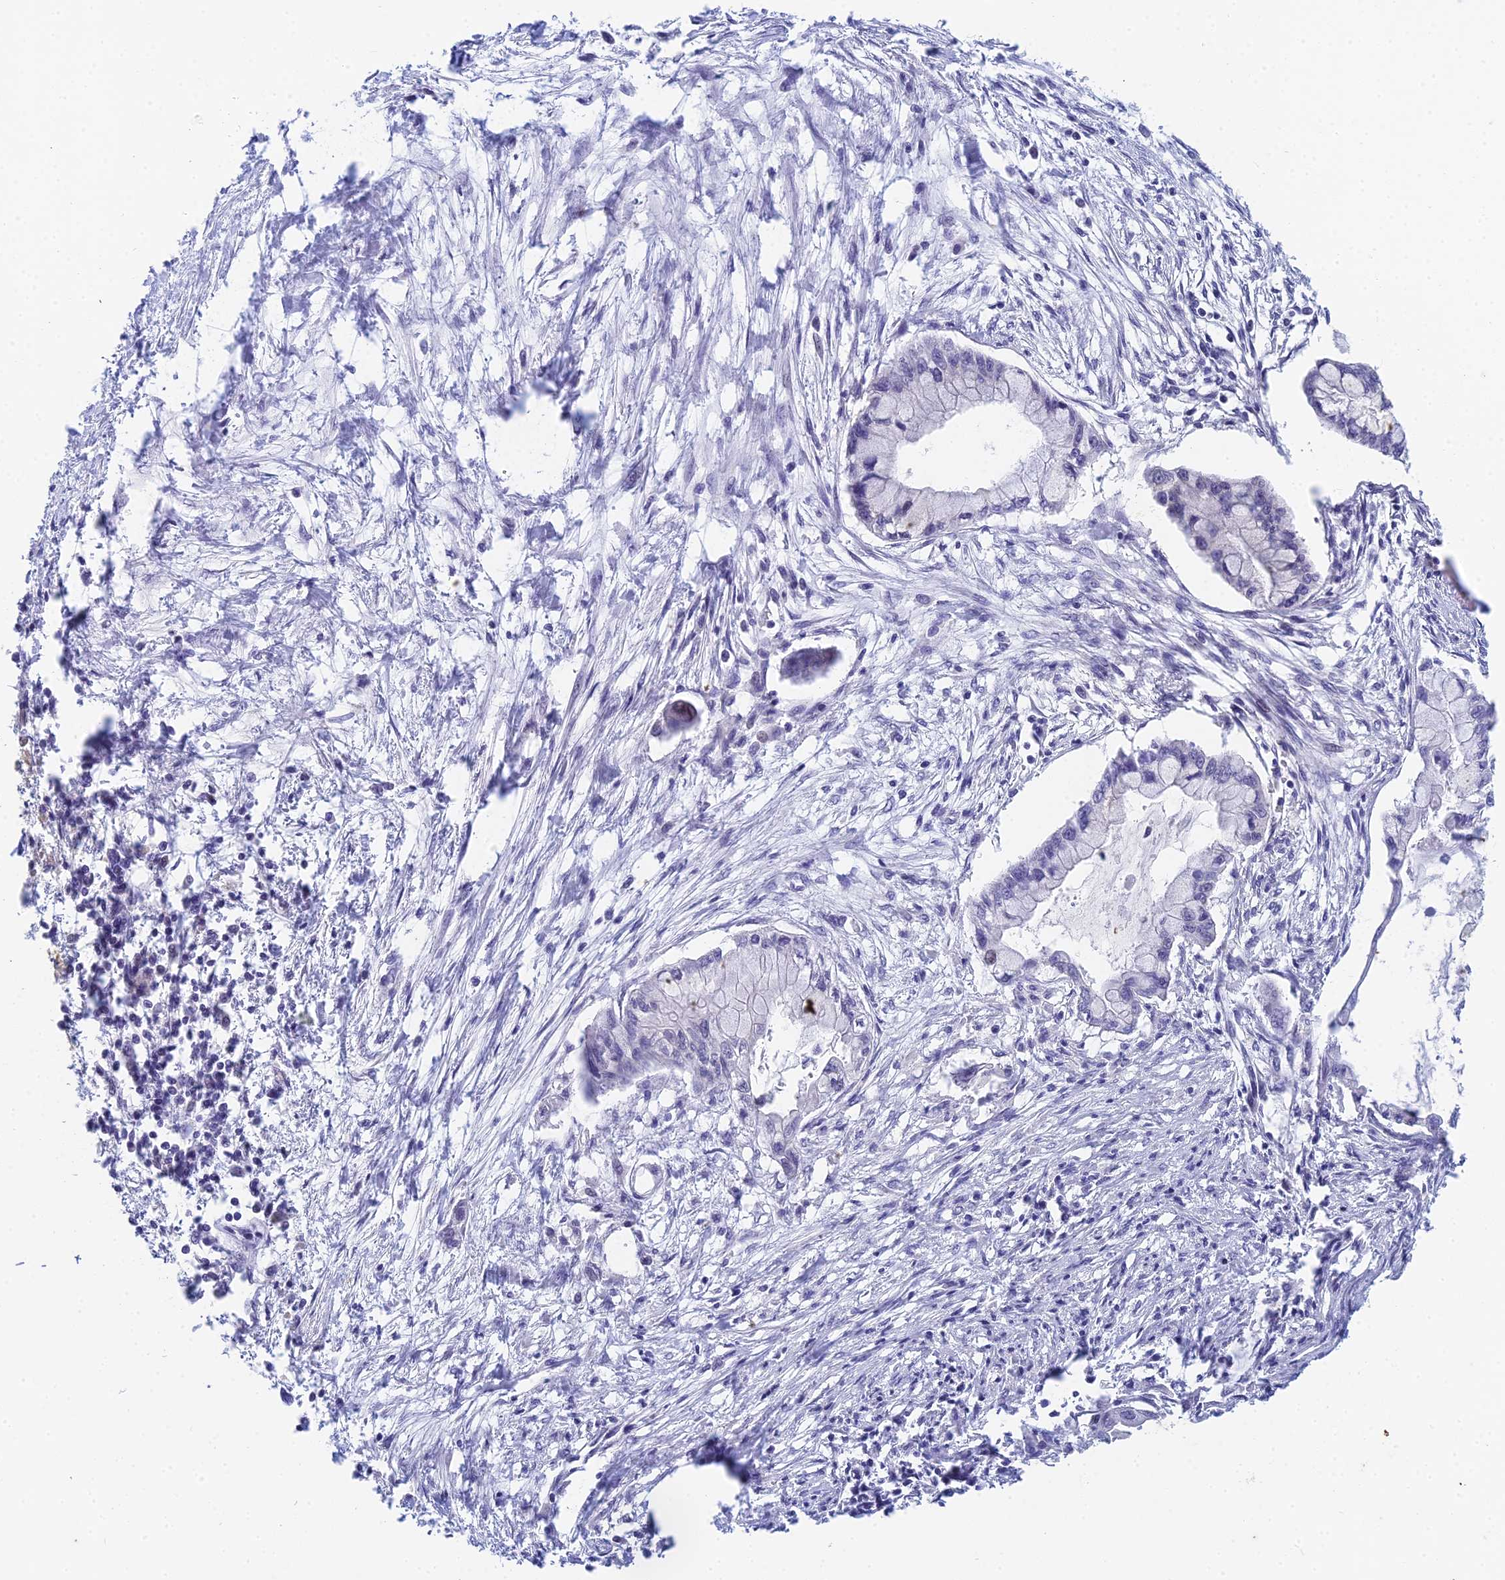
{"staining": {"intensity": "negative", "quantity": "none", "location": "none"}, "tissue": "pancreatic cancer", "cell_type": "Tumor cells", "image_type": "cancer", "snomed": [{"axis": "morphology", "description": "Adenocarcinoma, NOS"}, {"axis": "topography", "description": "Pancreas"}], "caption": "Tumor cells show no significant positivity in pancreatic adenocarcinoma. (Immunohistochemistry, brightfield microscopy, high magnification).", "gene": "EEF2KMT", "patient": {"sex": "male", "age": 48}}